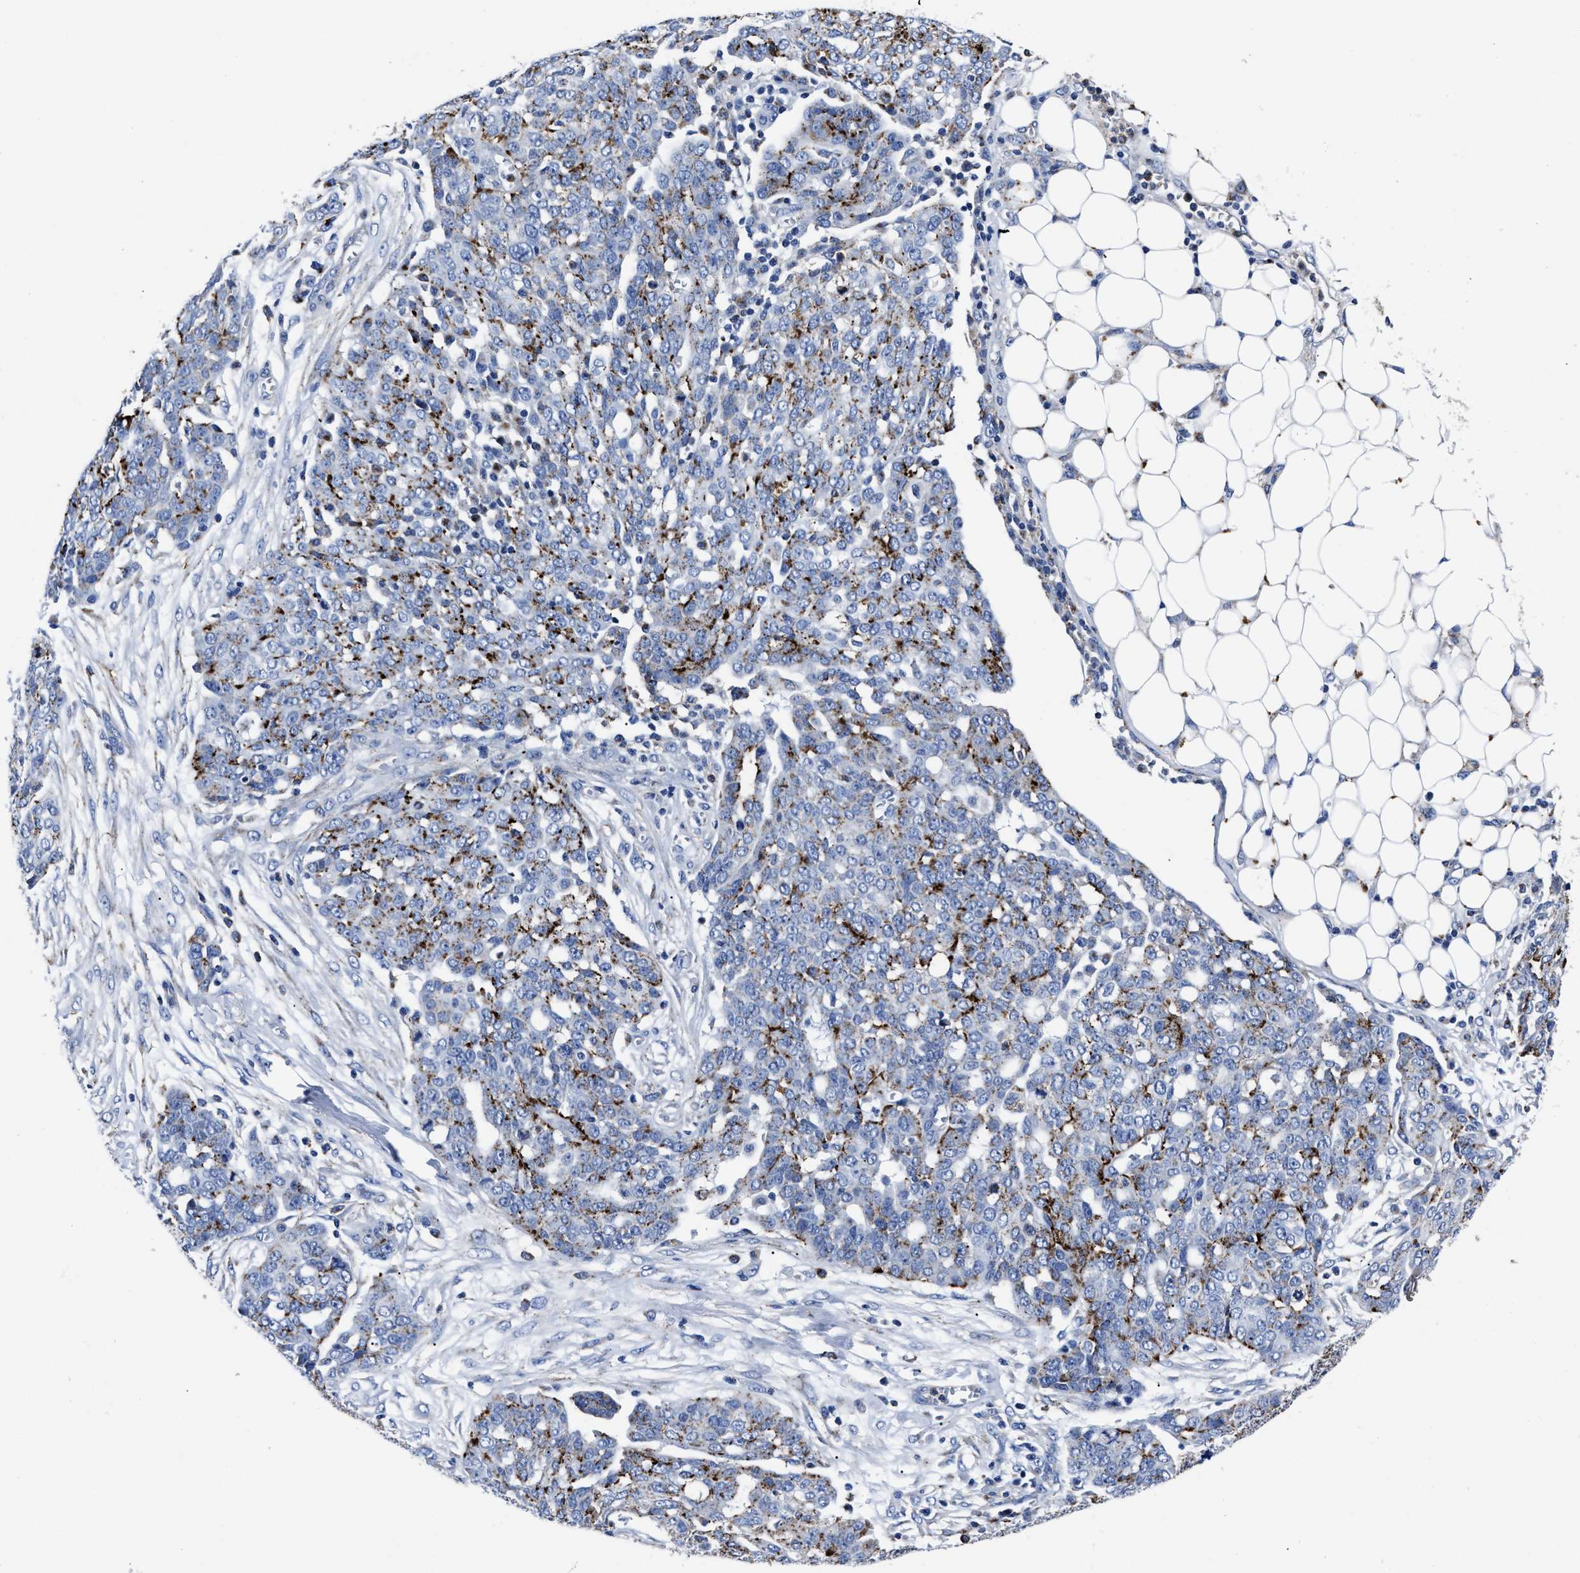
{"staining": {"intensity": "moderate", "quantity": "25%-75%", "location": "cytoplasmic/membranous"}, "tissue": "ovarian cancer", "cell_type": "Tumor cells", "image_type": "cancer", "snomed": [{"axis": "morphology", "description": "Cystadenocarcinoma, serous, NOS"}, {"axis": "topography", "description": "Soft tissue"}, {"axis": "topography", "description": "Ovary"}], "caption": "The immunohistochemical stain shows moderate cytoplasmic/membranous positivity in tumor cells of ovarian cancer tissue.", "gene": "LAMTOR4", "patient": {"sex": "female", "age": 57}}